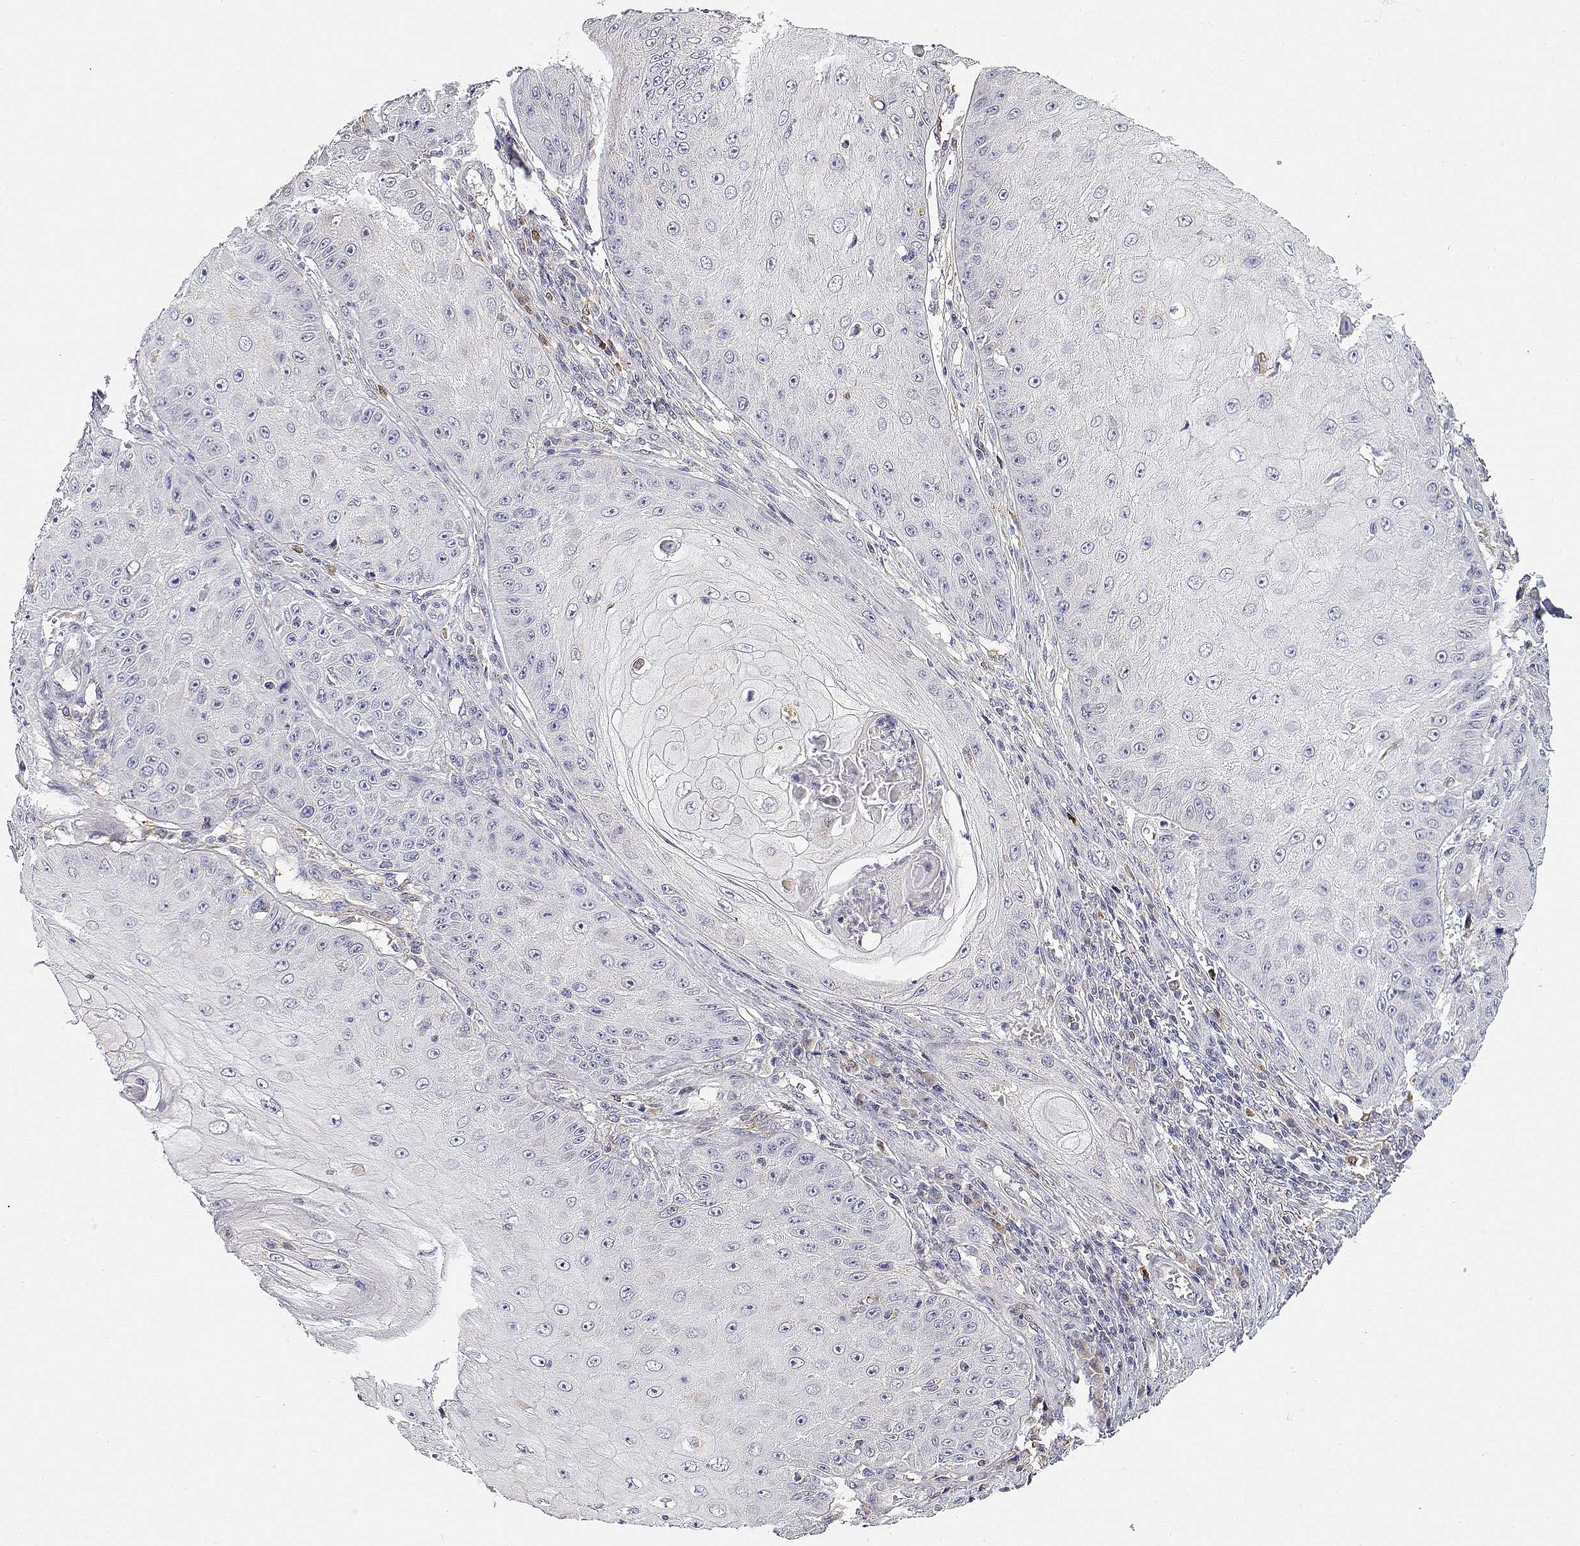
{"staining": {"intensity": "negative", "quantity": "none", "location": "none"}, "tissue": "skin cancer", "cell_type": "Tumor cells", "image_type": "cancer", "snomed": [{"axis": "morphology", "description": "Squamous cell carcinoma, NOS"}, {"axis": "topography", "description": "Skin"}], "caption": "There is no significant positivity in tumor cells of skin cancer.", "gene": "ADA", "patient": {"sex": "male", "age": 70}}